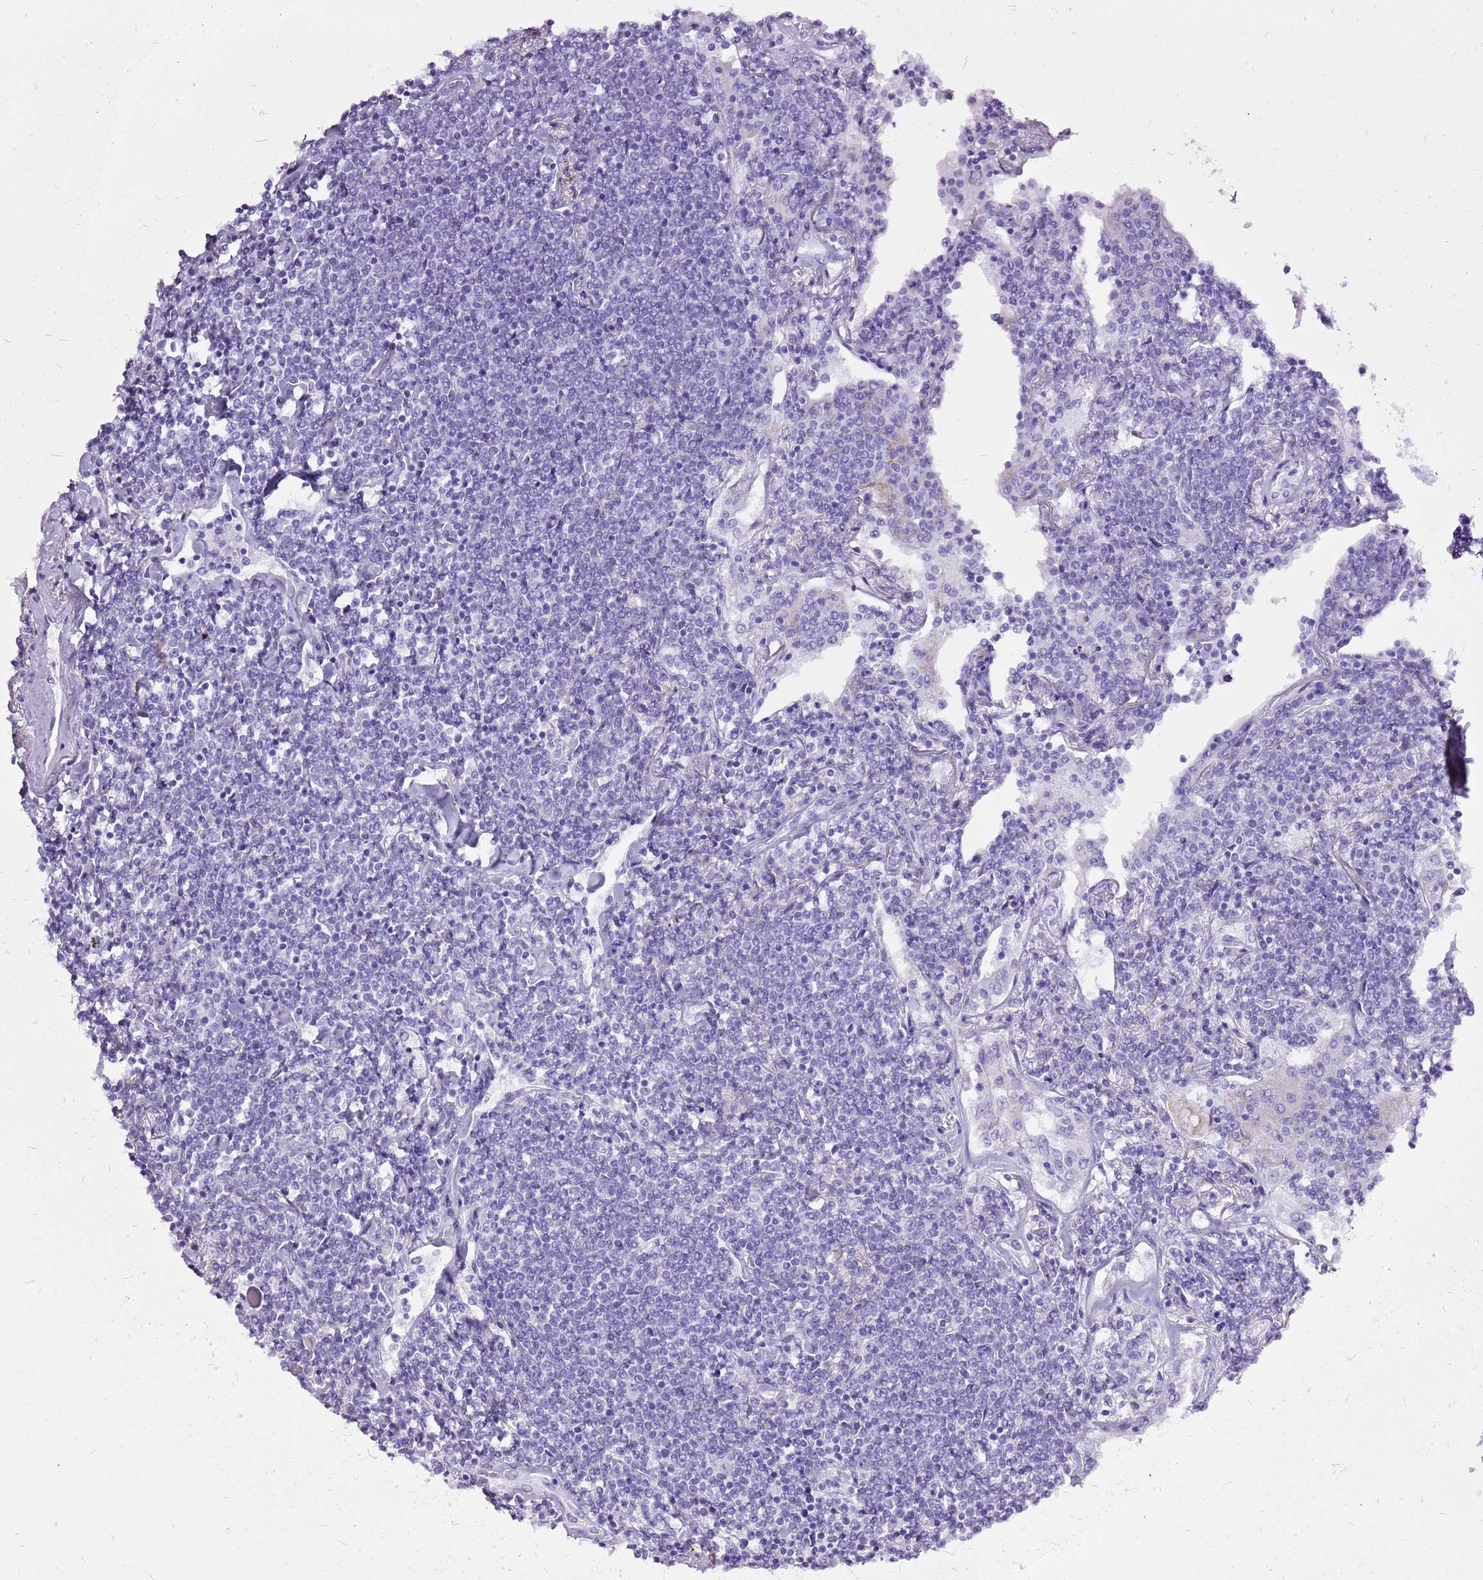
{"staining": {"intensity": "negative", "quantity": "none", "location": "none"}, "tissue": "lymphoma", "cell_type": "Tumor cells", "image_type": "cancer", "snomed": [{"axis": "morphology", "description": "Malignant lymphoma, non-Hodgkin's type, Low grade"}, {"axis": "topography", "description": "Lung"}], "caption": "Protein analysis of malignant lymphoma, non-Hodgkin's type (low-grade) displays no significant staining in tumor cells. (DAB IHC visualized using brightfield microscopy, high magnification).", "gene": "ACSS3", "patient": {"sex": "female", "age": 71}}